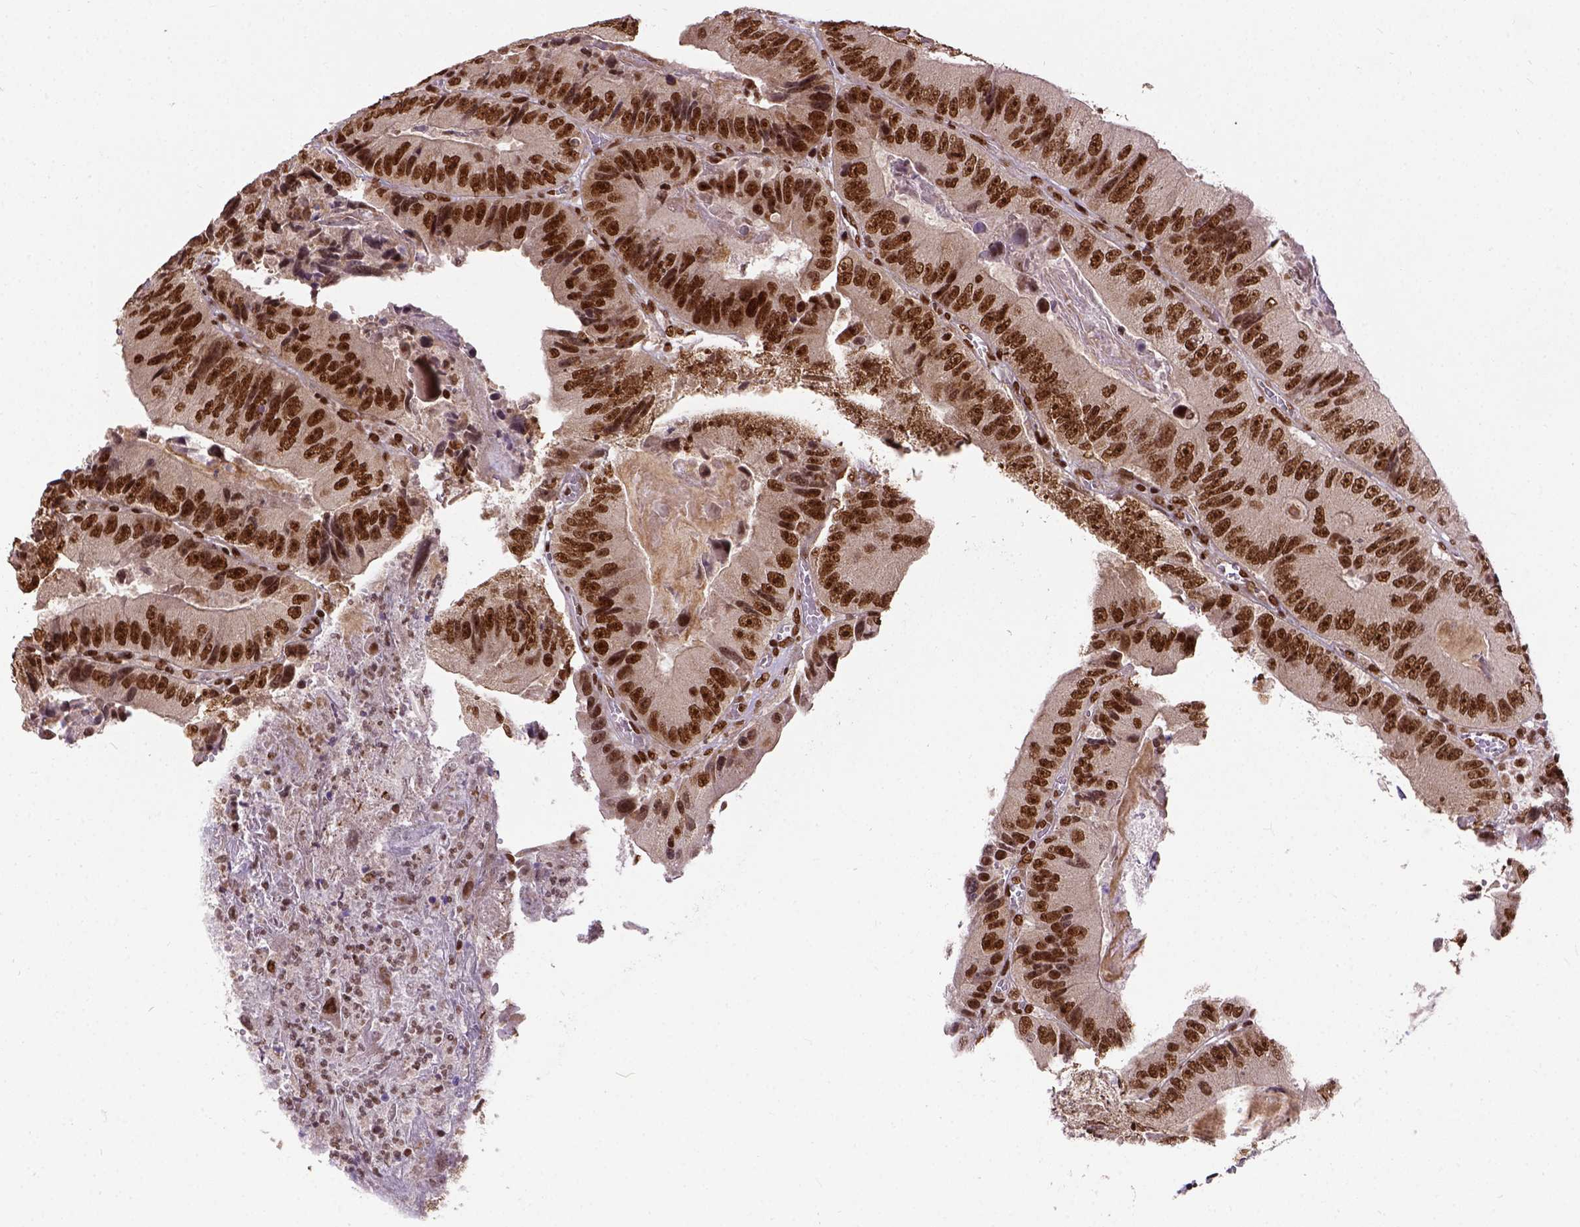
{"staining": {"intensity": "strong", "quantity": ">75%", "location": "nuclear"}, "tissue": "colorectal cancer", "cell_type": "Tumor cells", "image_type": "cancer", "snomed": [{"axis": "morphology", "description": "Adenocarcinoma, NOS"}, {"axis": "topography", "description": "Colon"}], "caption": "This histopathology image shows colorectal cancer (adenocarcinoma) stained with immunohistochemistry to label a protein in brown. The nuclear of tumor cells show strong positivity for the protein. Nuclei are counter-stained blue.", "gene": "NACC1", "patient": {"sex": "female", "age": 86}}